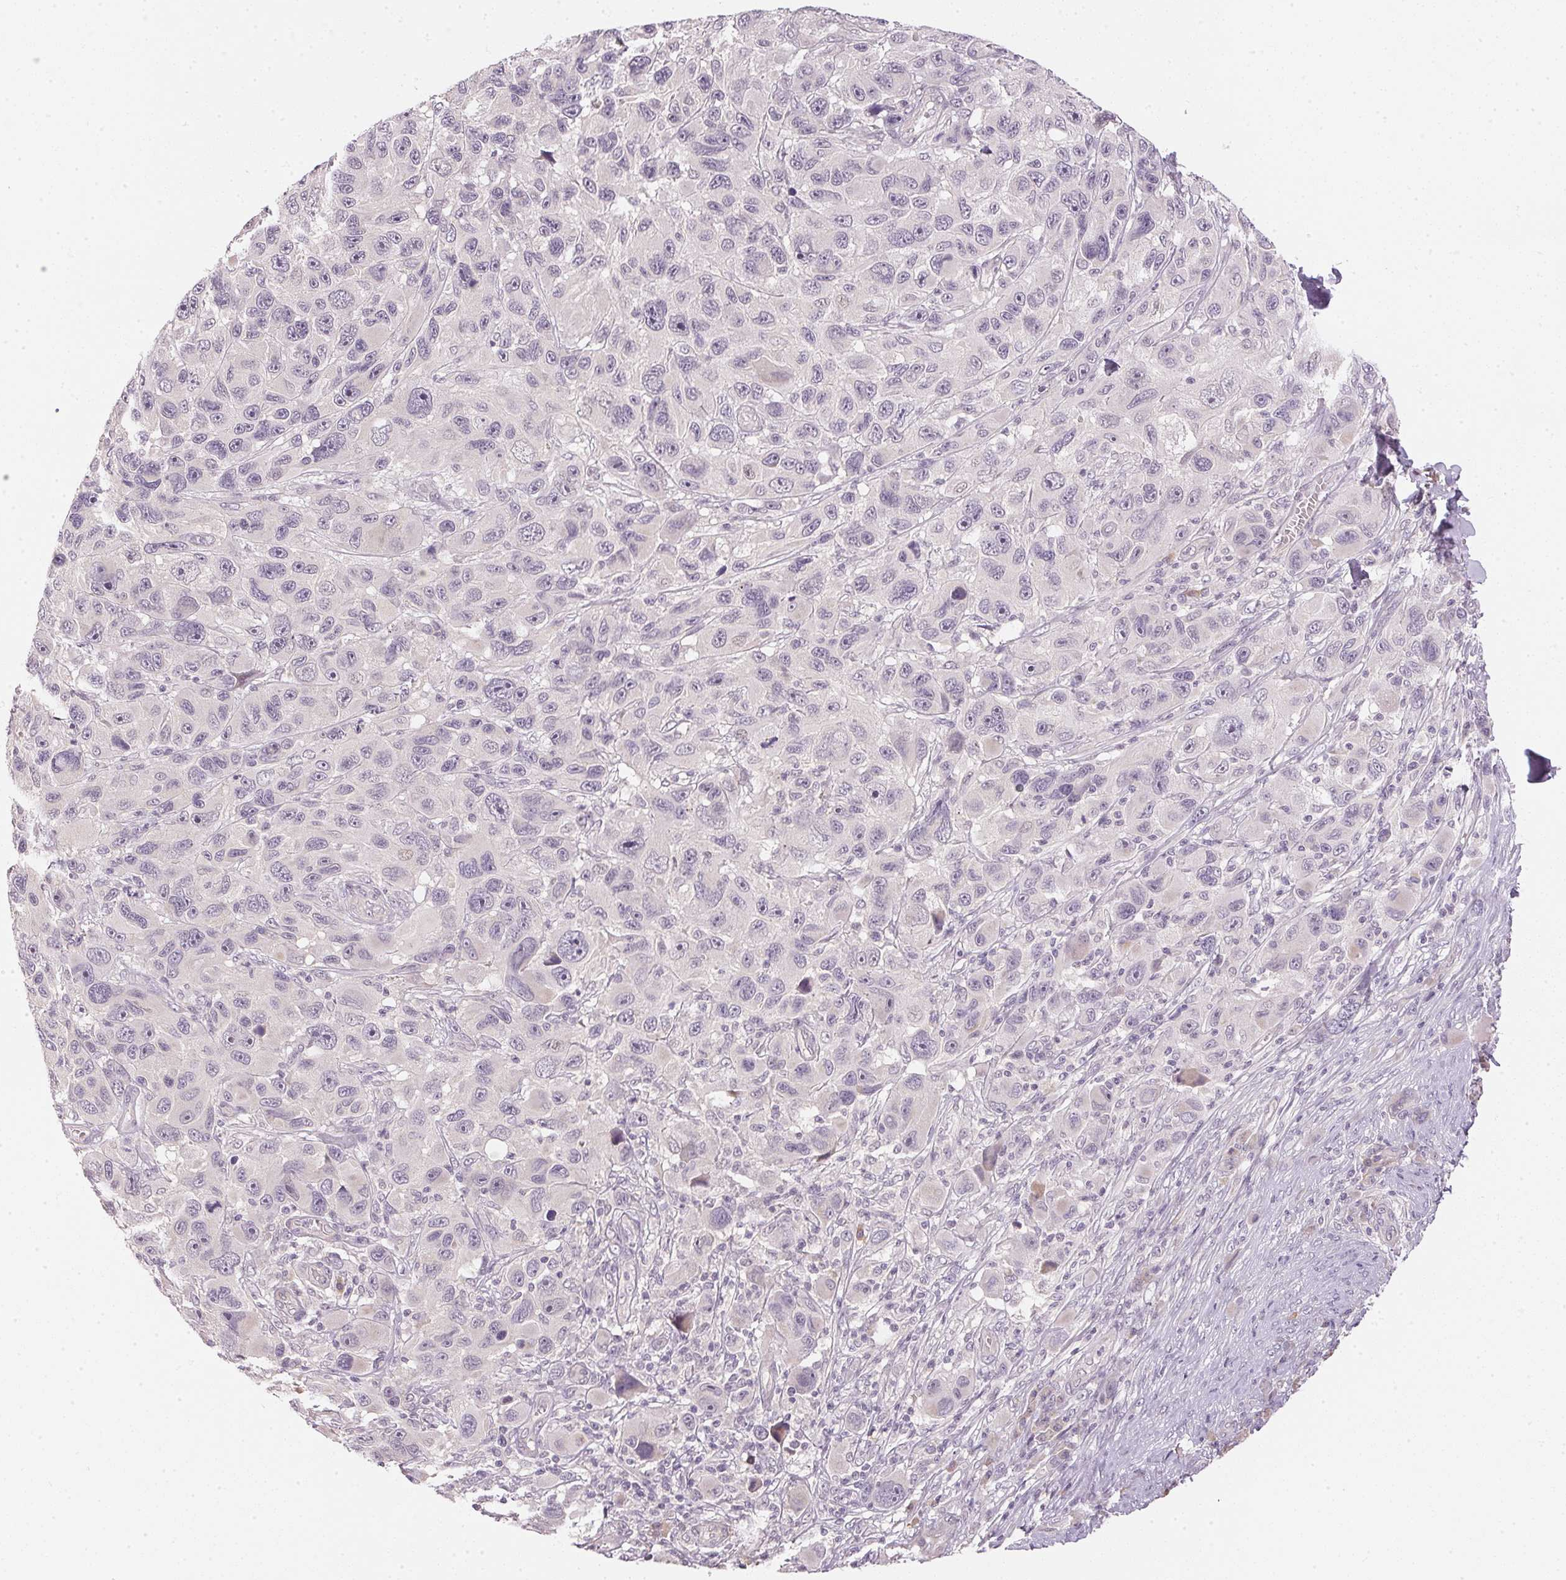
{"staining": {"intensity": "negative", "quantity": "none", "location": "none"}, "tissue": "melanoma", "cell_type": "Tumor cells", "image_type": "cancer", "snomed": [{"axis": "morphology", "description": "Malignant melanoma, NOS"}, {"axis": "topography", "description": "Skin"}], "caption": "DAB (3,3'-diaminobenzidine) immunohistochemical staining of human melanoma demonstrates no significant positivity in tumor cells.", "gene": "TTC23L", "patient": {"sex": "male", "age": 53}}